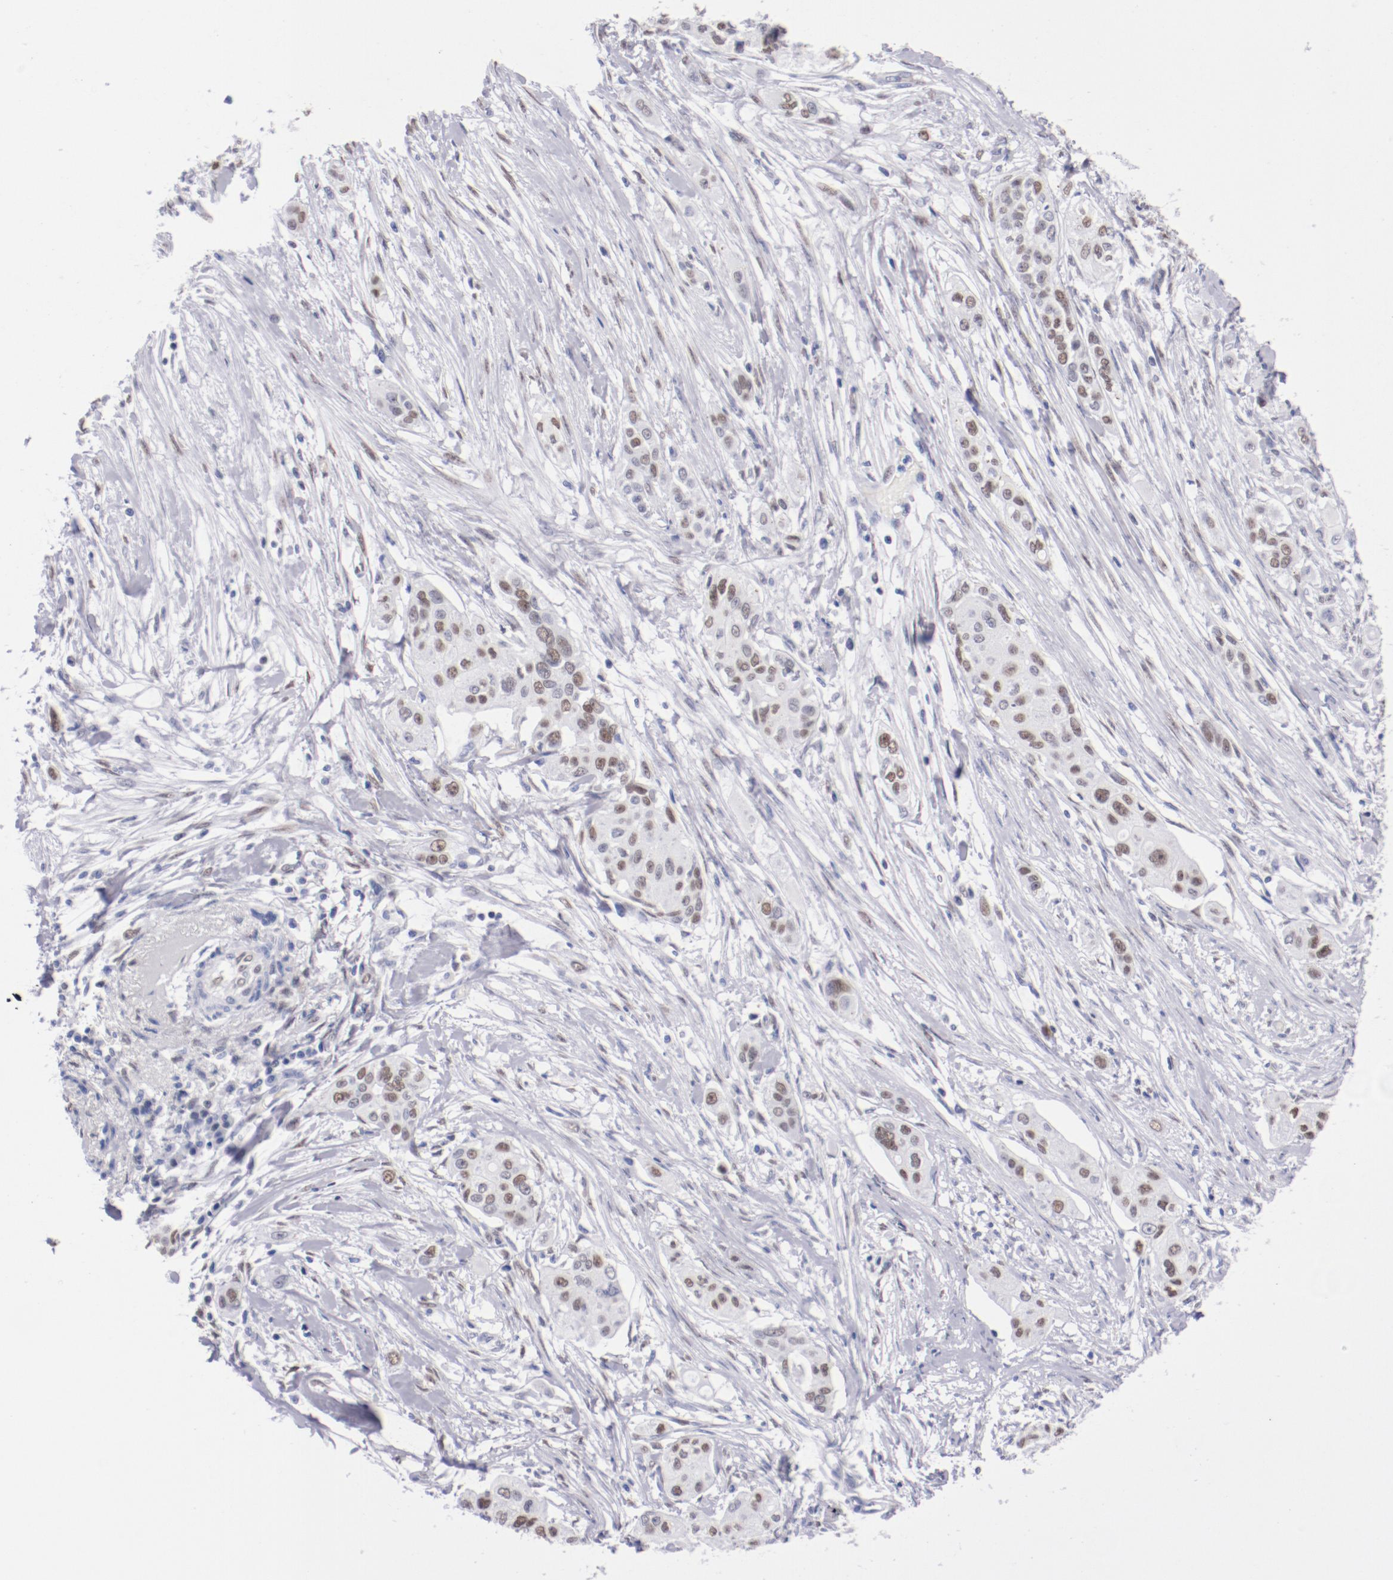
{"staining": {"intensity": "weak", "quantity": "25%-75%", "location": "nuclear"}, "tissue": "pancreatic cancer", "cell_type": "Tumor cells", "image_type": "cancer", "snomed": [{"axis": "morphology", "description": "Adenocarcinoma, NOS"}, {"axis": "topography", "description": "Pancreas"}], "caption": "This micrograph displays immunohistochemistry (IHC) staining of pancreatic cancer, with low weak nuclear positivity in approximately 25%-75% of tumor cells.", "gene": "HNF1B", "patient": {"sex": "female", "age": 60}}